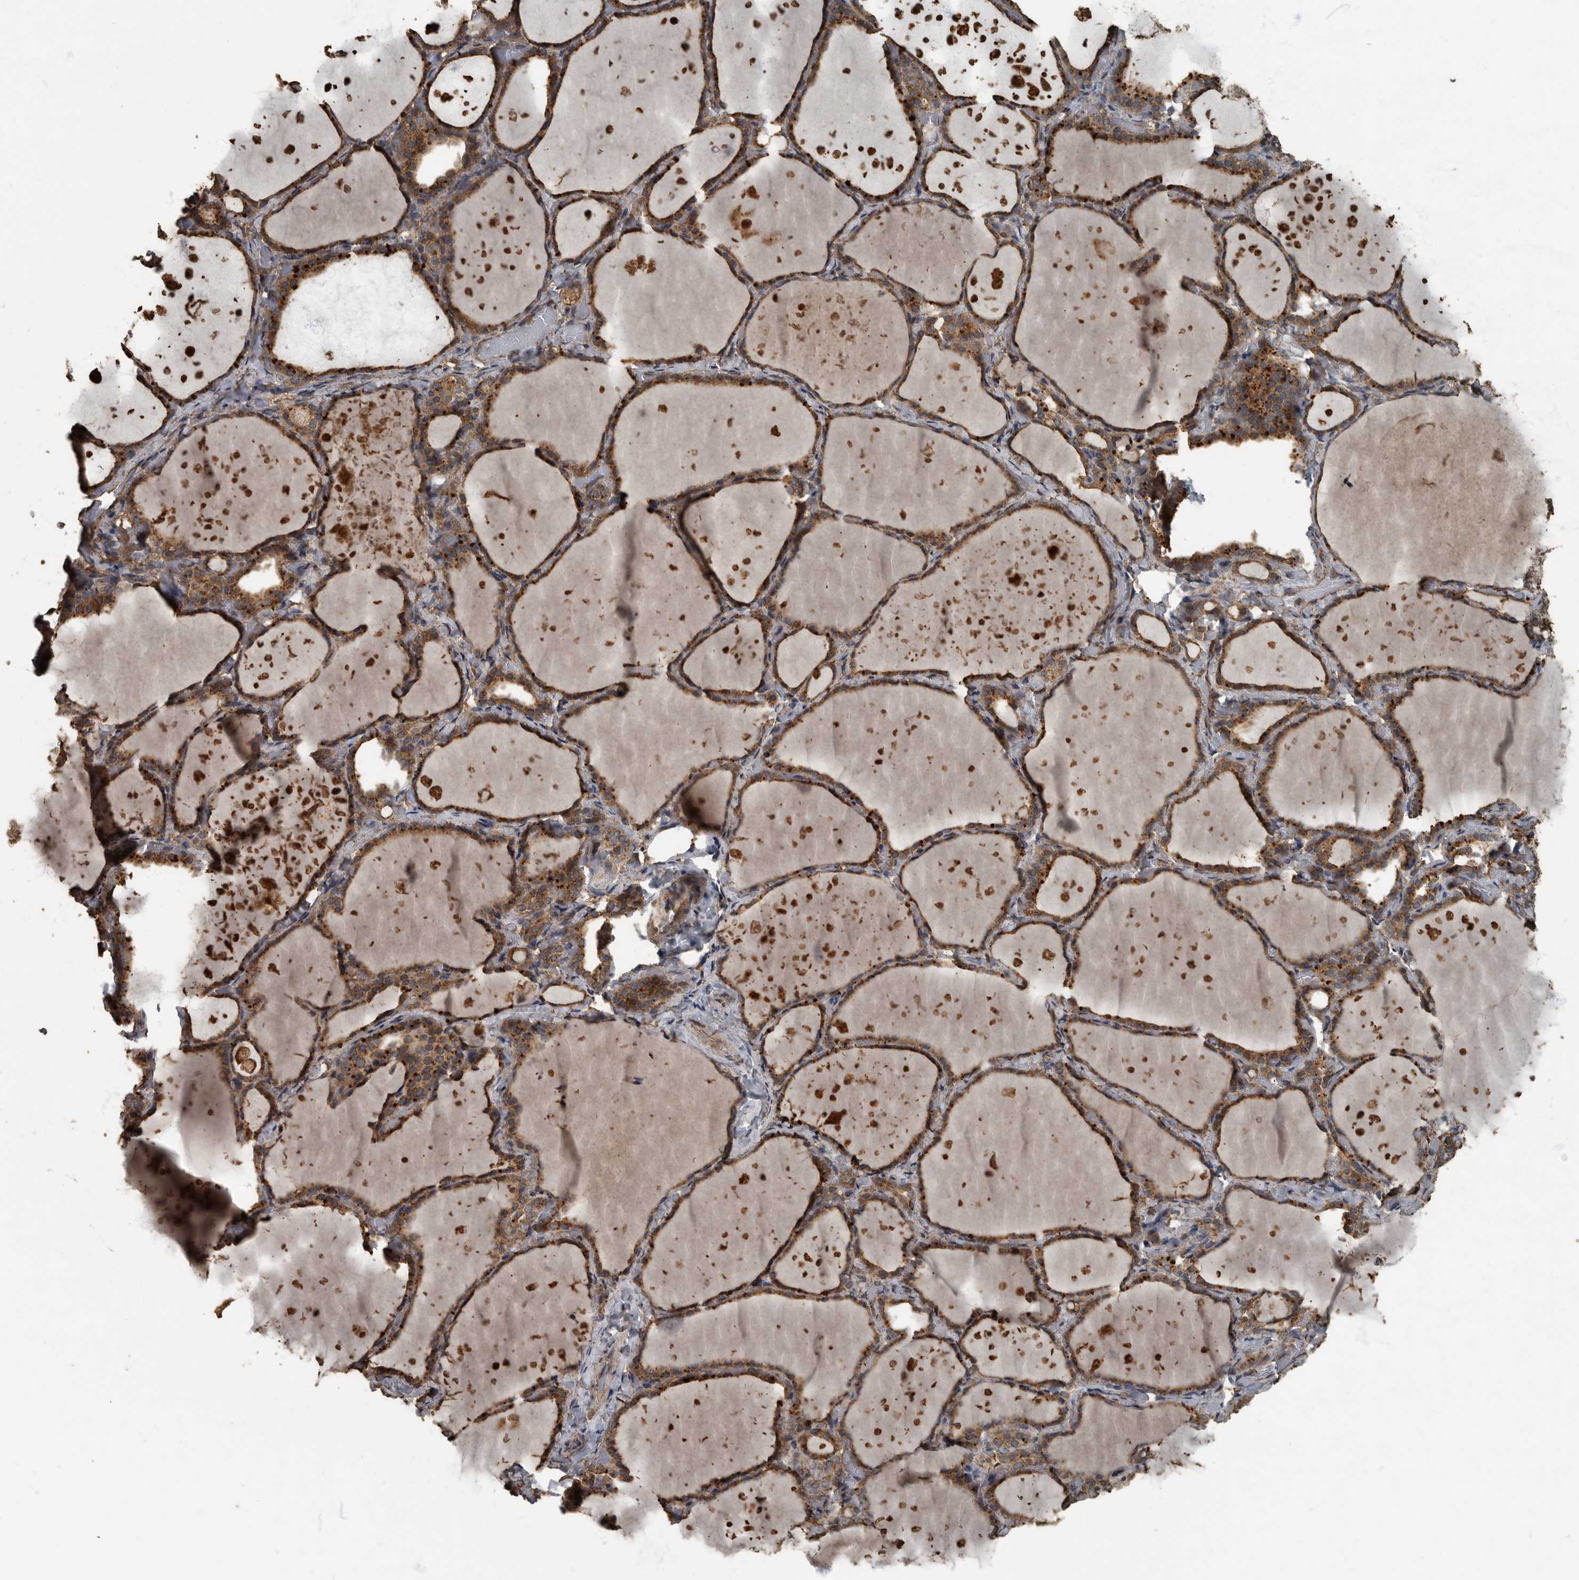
{"staining": {"intensity": "moderate", "quantity": ">75%", "location": "cytoplasmic/membranous"}, "tissue": "thyroid gland", "cell_type": "Glandular cells", "image_type": "normal", "snomed": [{"axis": "morphology", "description": "Normal tissue, NOS"}, {"axis": "topography", "description": "Thyroid gland"}], "caption": "Thyroid gland stained for a protein (brown) shows moderate cytoplasmic/membranous positive positivity in about >75% of glandular cells.", "gene": "IL15RA", "patient": {"sex": "female", "age": 44}}